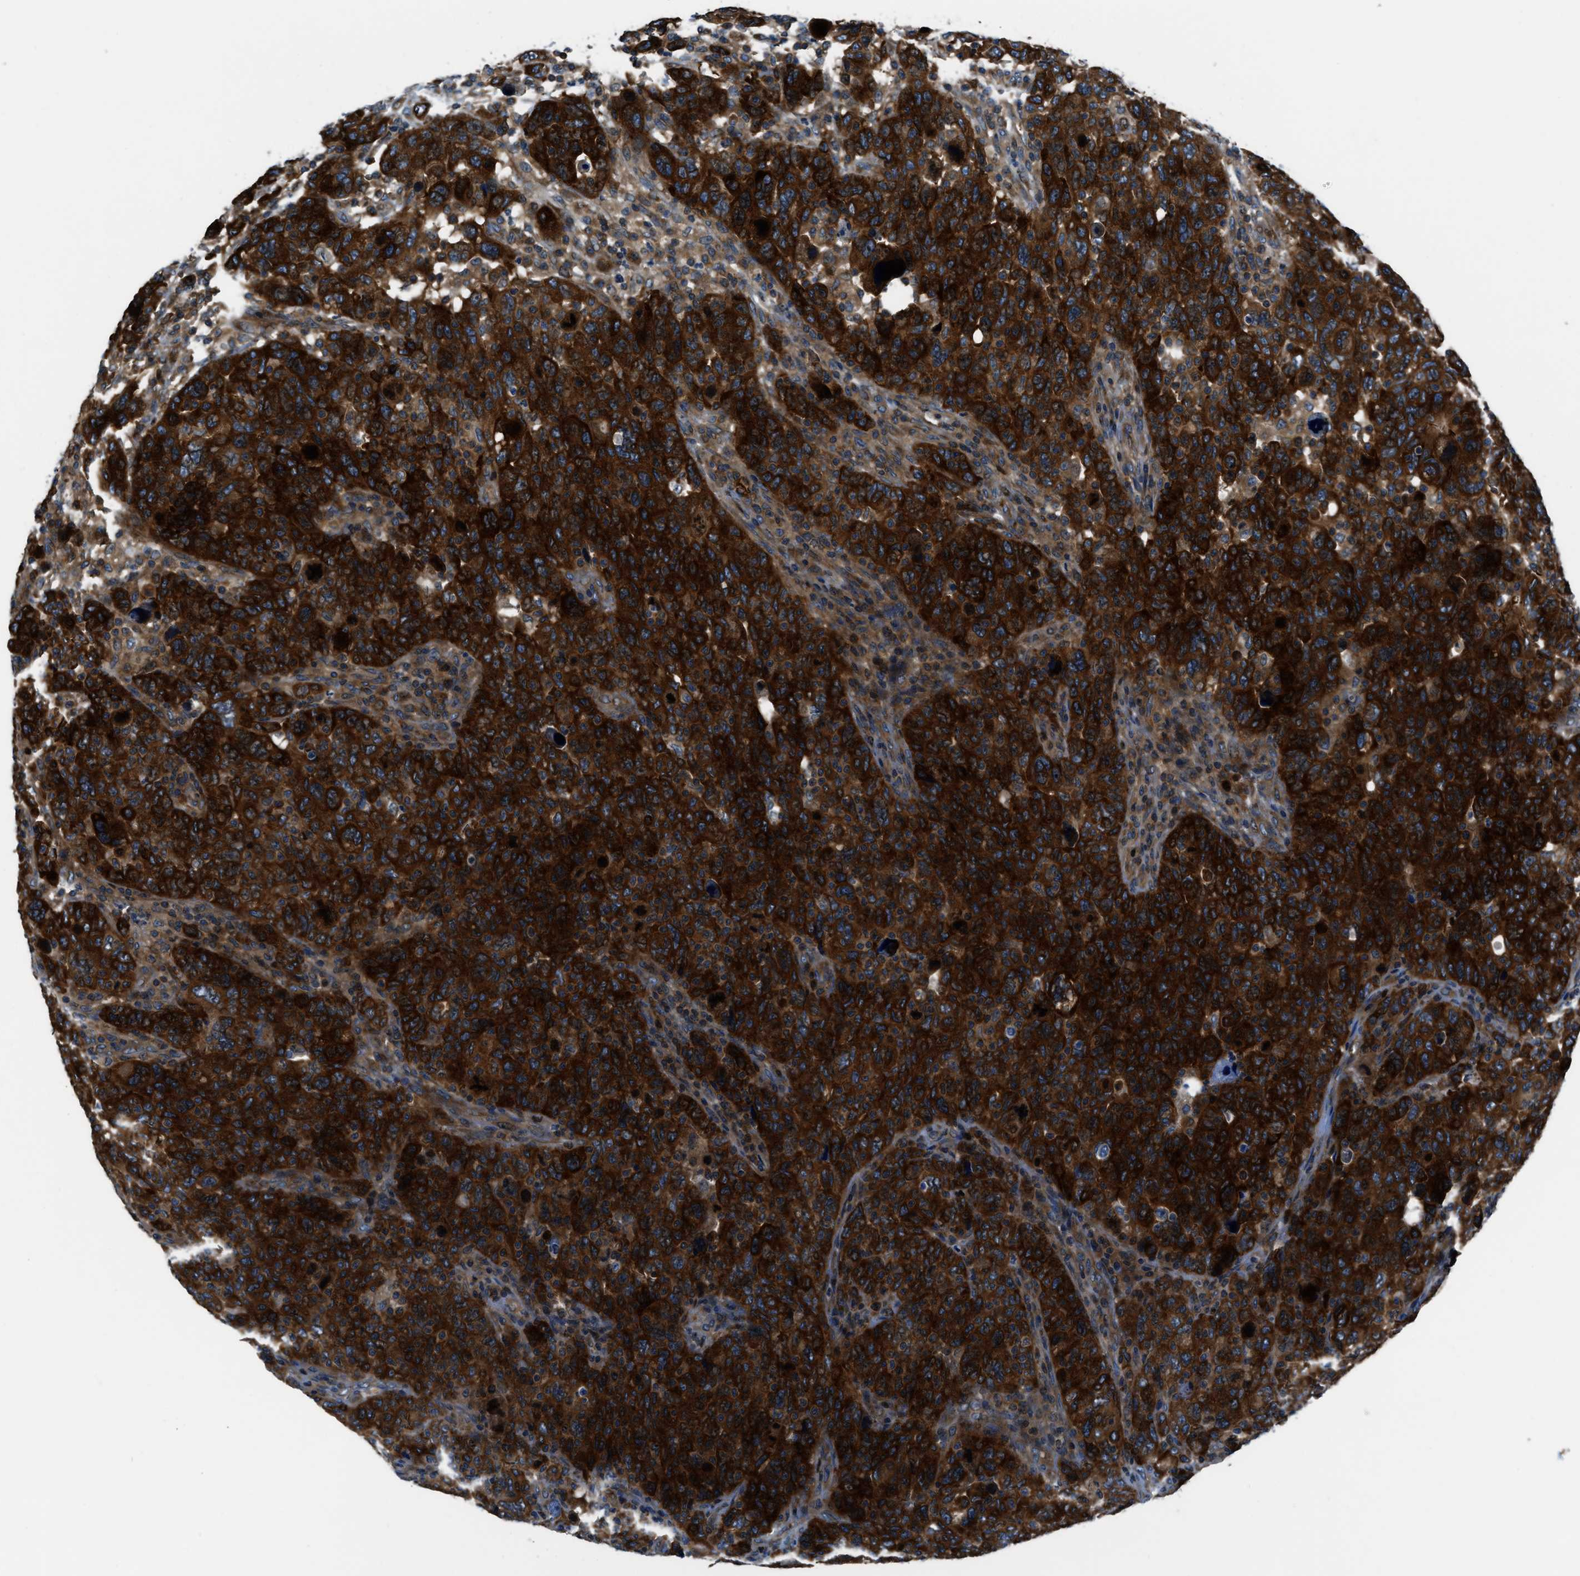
{"staining": {"intensity": "strong", "quantity": ">75%", "location": "cytoplasmic/membranous"}, "tissue": "breast cancer", "cell_type": "Tumor cells", "image_type": "cancer", "snomed": [{"axis": "morphology", "description": "Duct carcinoma"}, {"axis": "topography", "description": "Breast"}], "caption": "This is an image of IHC staining of invasive ductal carcinoma (breast), which shows strong expression in the cytoplasmic/membranous of tumor cells.", "gene": "ARFGAP2", "patient": {"sex": "female", "age": 37}}